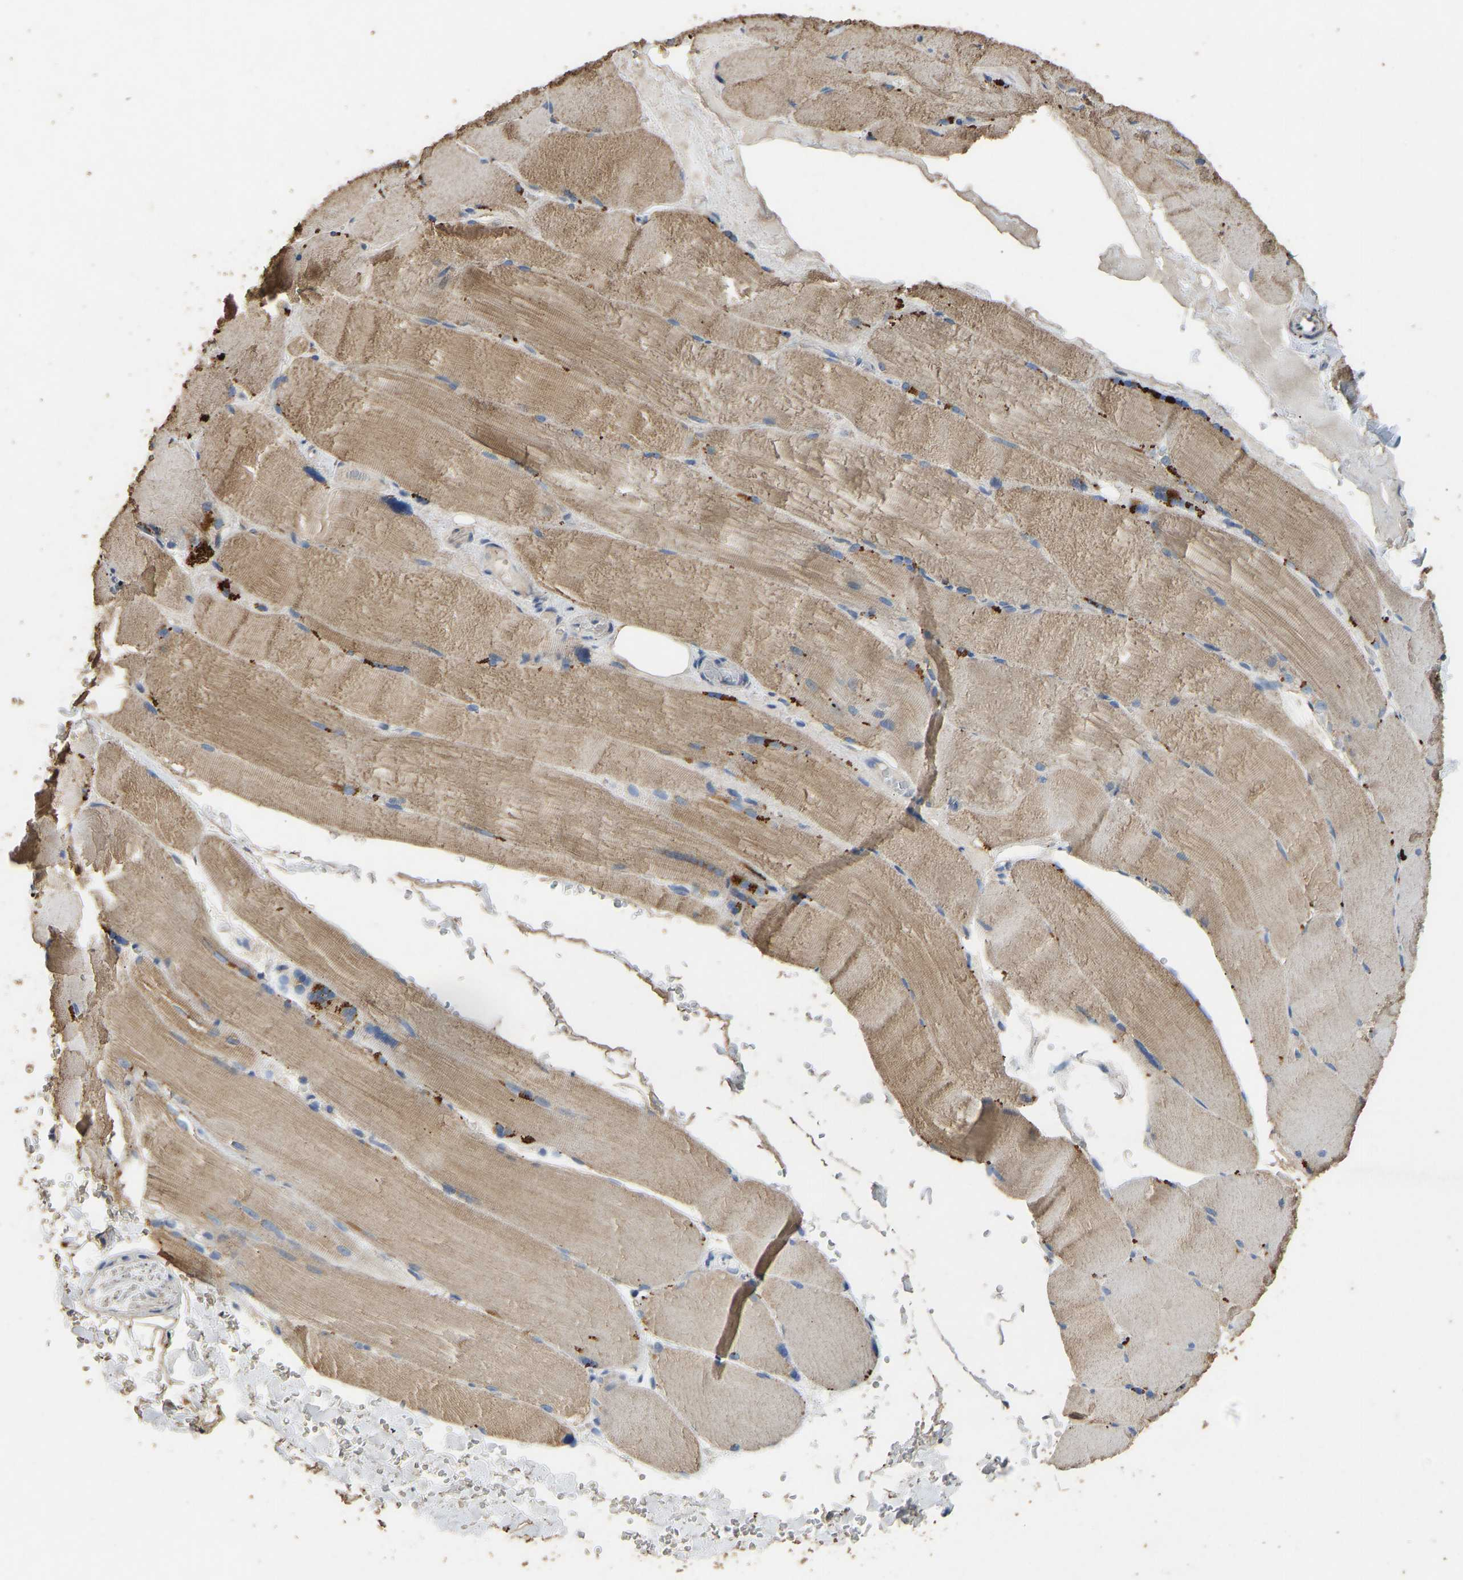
{"staining": {"intensity": "moderate", "quantity": ">75%", "location": "cytoplasmic/membranous"}, "tissue": "skeletal muscle", "cell_type": "Myocytes", "image_type": "normal", "snomed": [{"axis": "morphology", "description": "Normal tissue, NOS"}, {"axis": "topography", "description": "Skin"}, {"axis": "topography", "description": "Skeletal muscle"}], "caption": "About >75% of myocytes in normal human skeletal muscle display moderate cytoplasmic/membranous protein expression as visualized by brown immunohistochemical staining.", "gene": "CIDEC", "patient": {"sex": "male", "age": 83}}